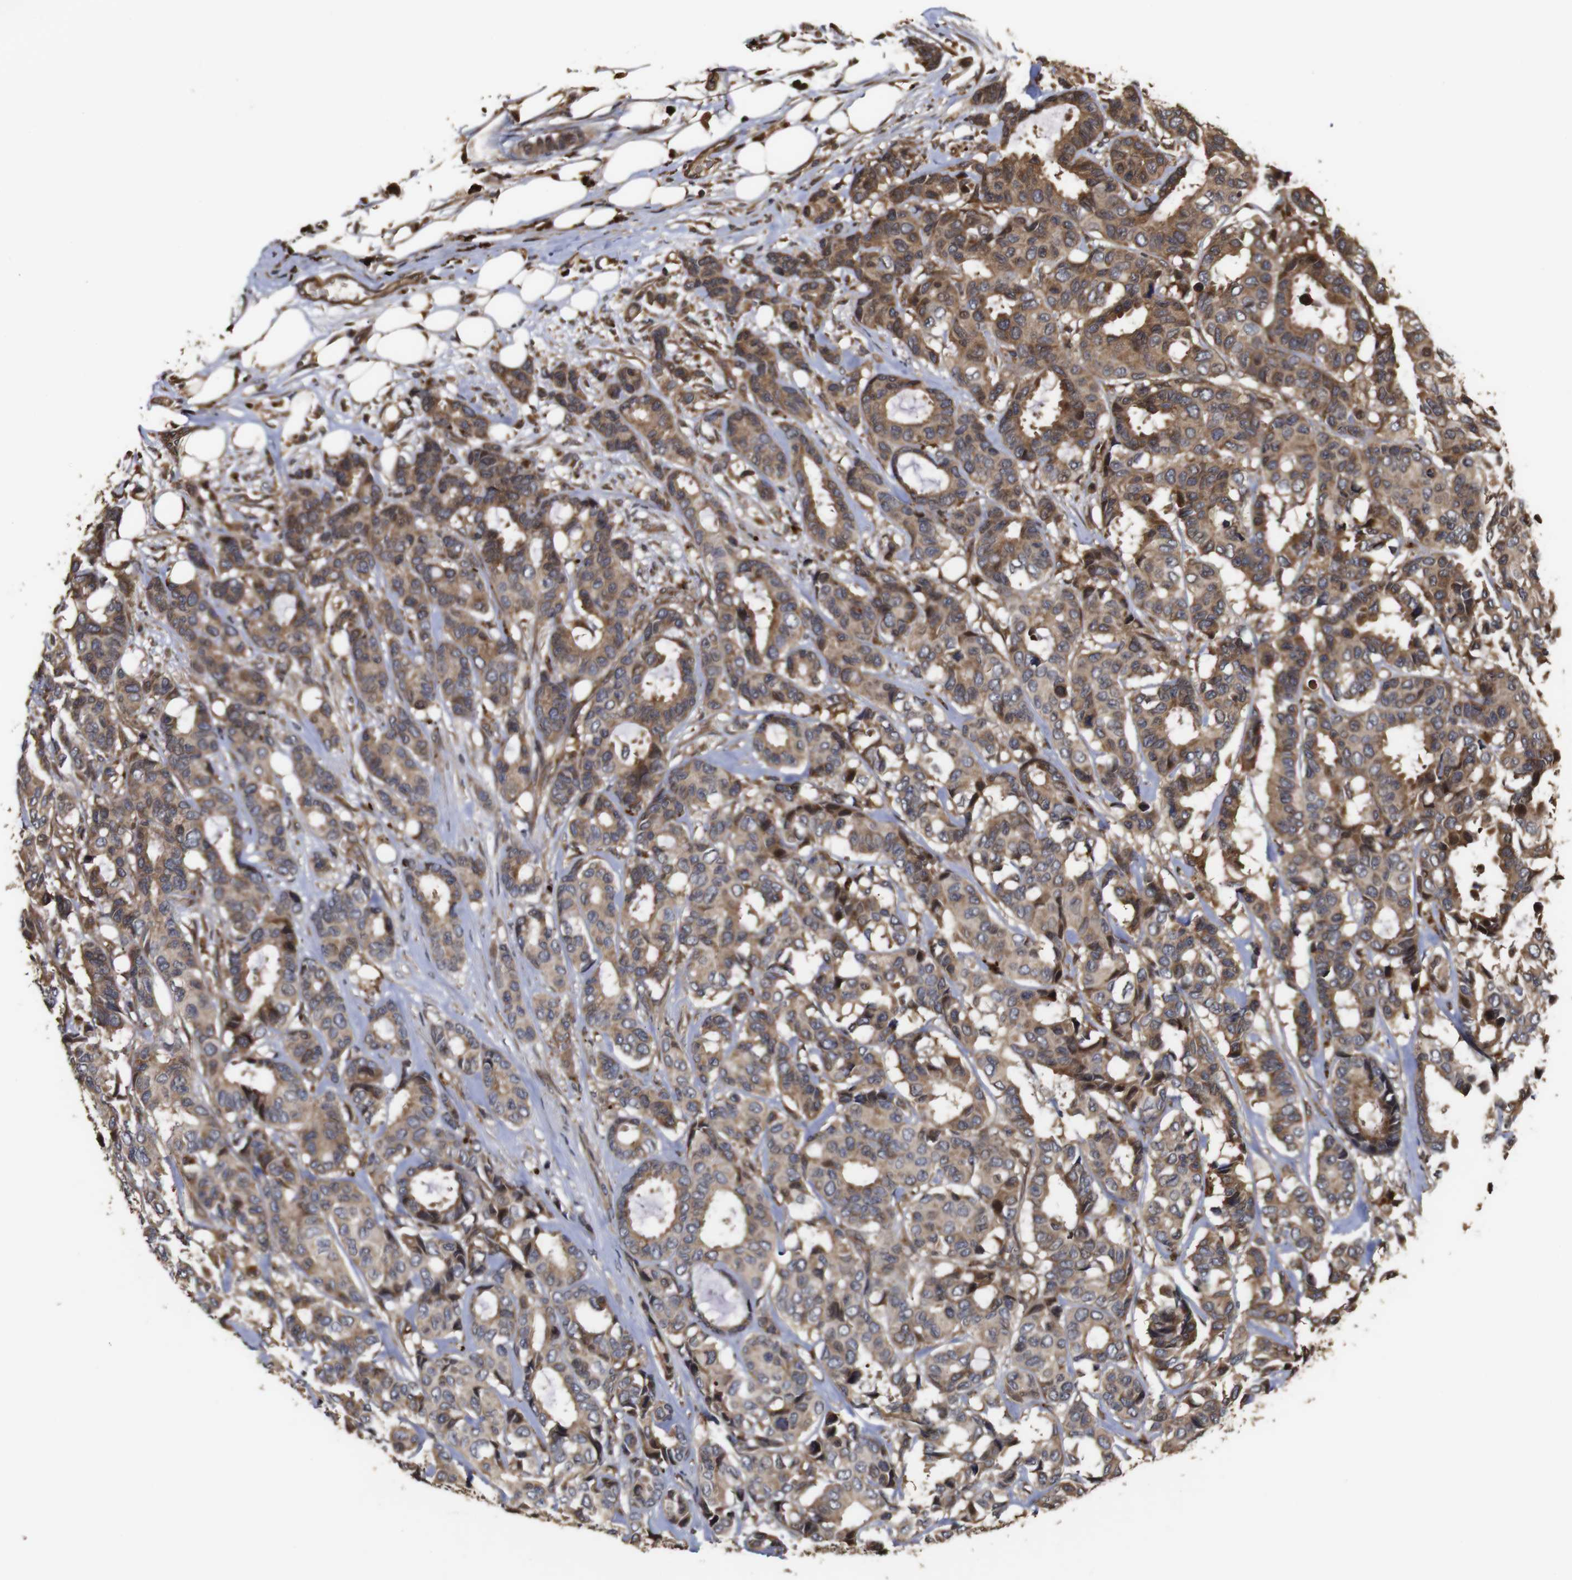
{"staining": {"intensity": "moderate", "quantity": ">75%", "location": "cytoplasmic/membranous"}, "tissue": "breast cancer", "cell_type": "Tumor cells", "image_type": "cancer", "snomed": [{"axis": "morphology", "description": "Duct carcinoma"}, {"axis": "topography", "description": "Breast"}], "caption": "The immunohistochemical stain labels moderate cytoplasmic/membranous positivity in tumor cells of breast invasive ductal carcinoma tissue. (IHC, brightfield microscopy, high magnification).", "gene": "PTPN14", "patient": {"sex": "female", "age": 87}}